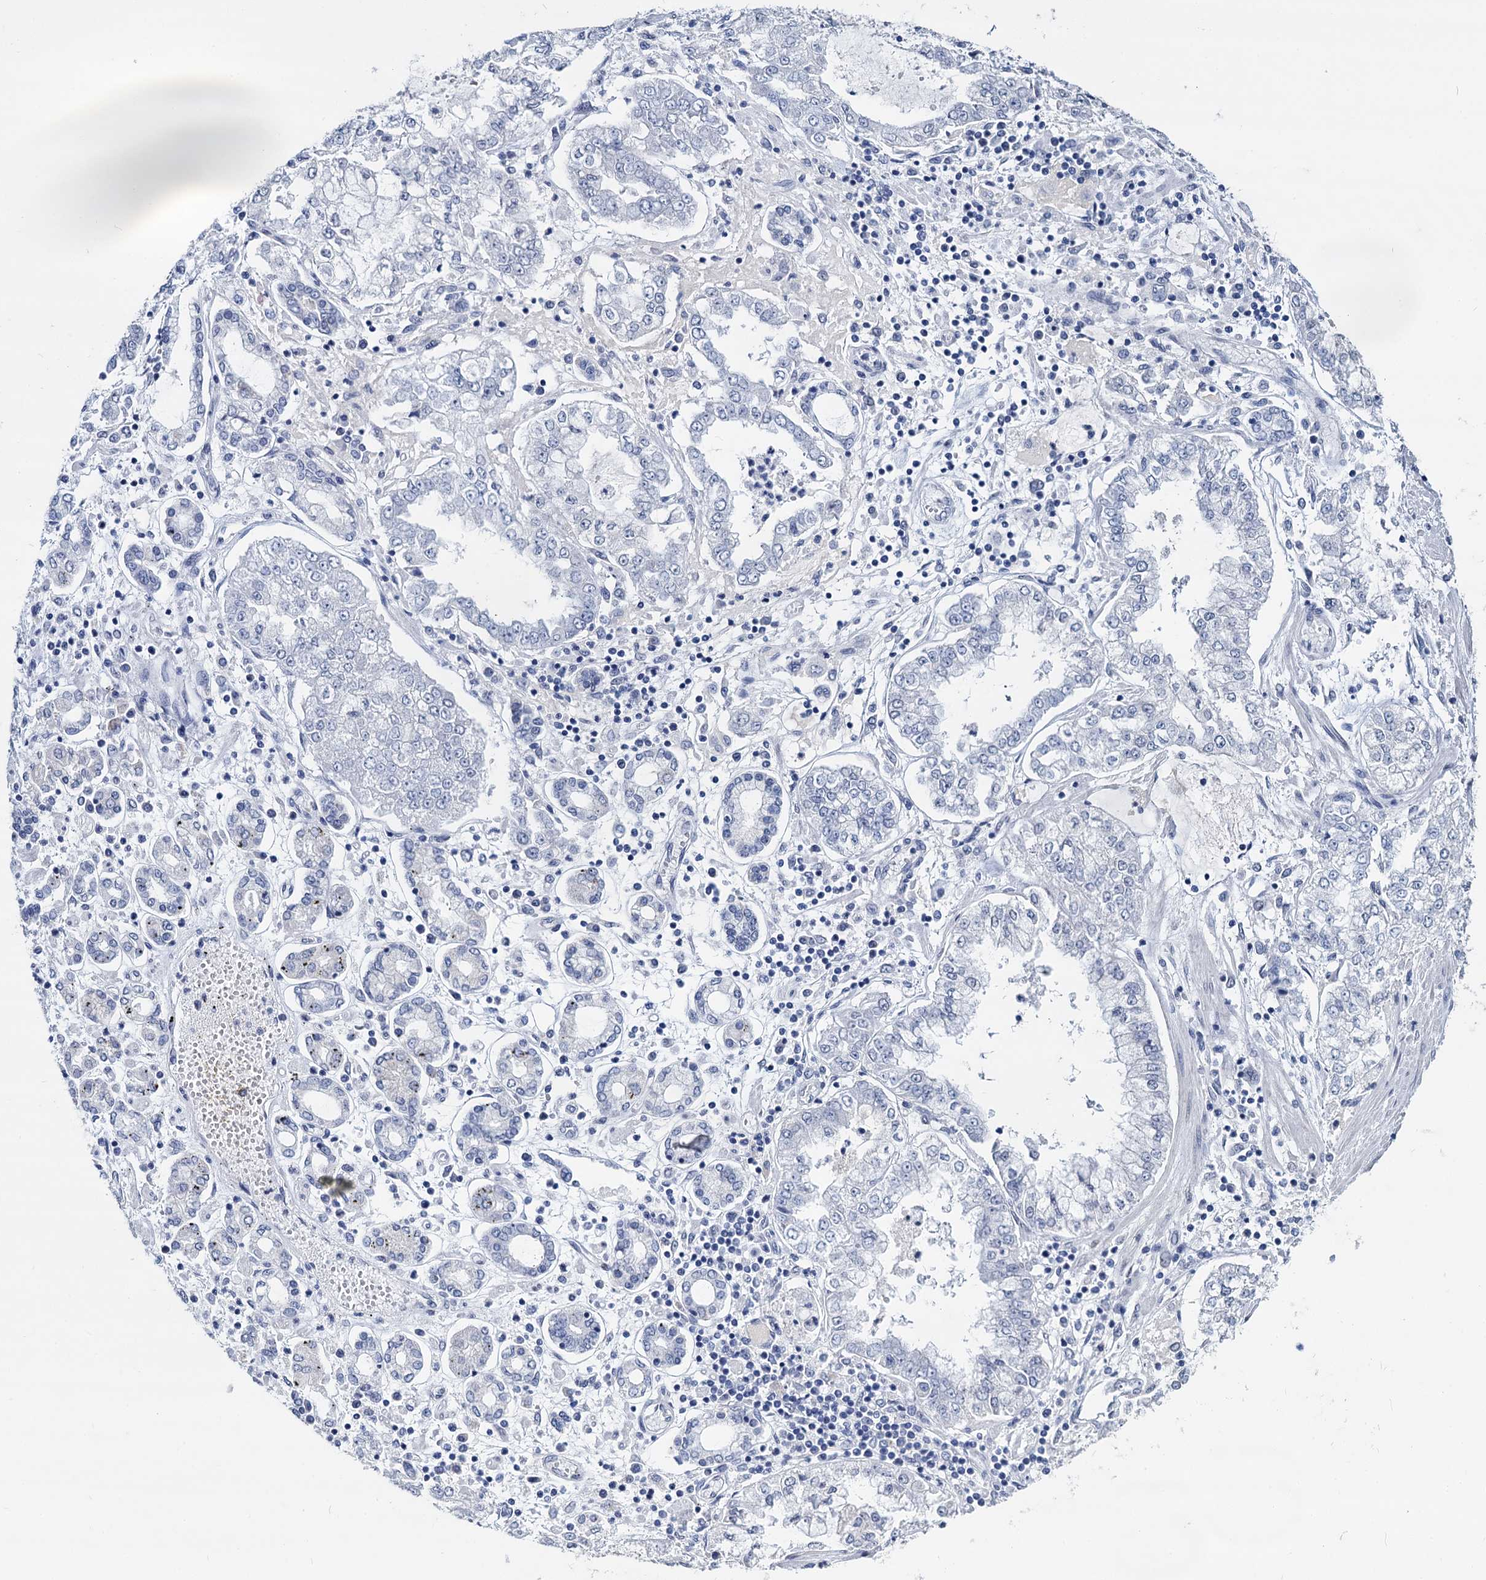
{"staining": {"intensity": "negative", "quantity": "none", "location": "none"}, "tissue": "stomach cancer", "cell_type": "Tumor cells", "image_type": "cancer", "snomed": [{"axis": "morphology", "description": "Adenocarcinoma, NOS"}, {"axis": "topography", "description": "Stomach"}], "caption": "Adenocarcinoma (stomach) was stained to show a protein in brown. There is no significant expression in tumor cells.", "gene": "MAGEA4", "patient": {"sex": "male", "age": 76}}